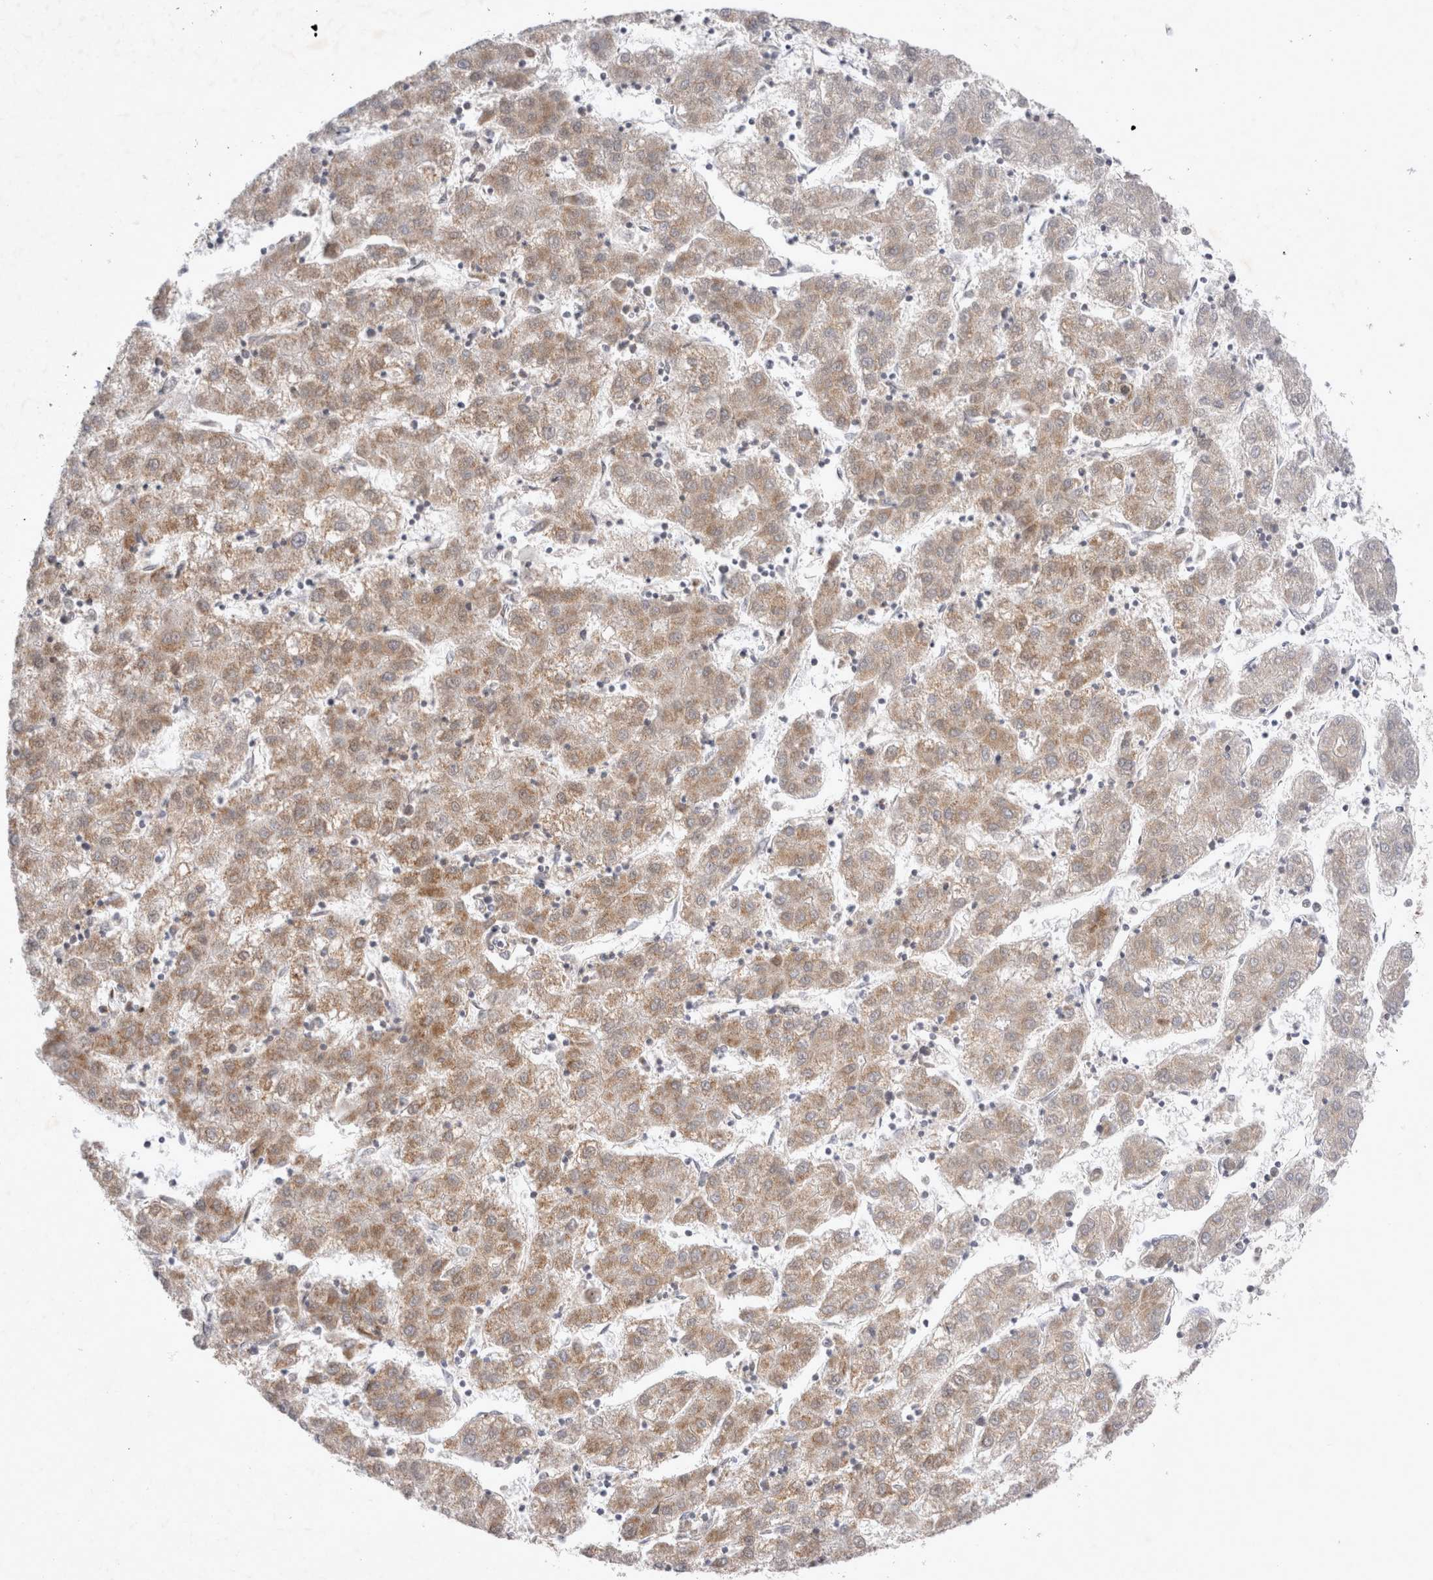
{"staining": {"intensity": "moderate", "quantity": "25%-75%", "location": "cytoplasmic/membranous"}, "tissue": "liver cancer", "cell_type": "Tumor cells", "image_type": "cancer", "snomed": [{"axis": "morphology", "description": "Carcinoma, Hepatocellular, NOS"}, {"axis": "topography", "description": "Liver"}], "caption": "A brown stain highlights moderate cytoplasmic/membranous positivity of a protein in liver cancer tumor cells. The staining is performed using DAB (3,3'-diaminobenzidine) brown chromogen to label protein expression. The nuclei are counter-stained blue using hematoxylin.", "gene": "MRPL37", "patient": {"sex": "male", "age": 72}}